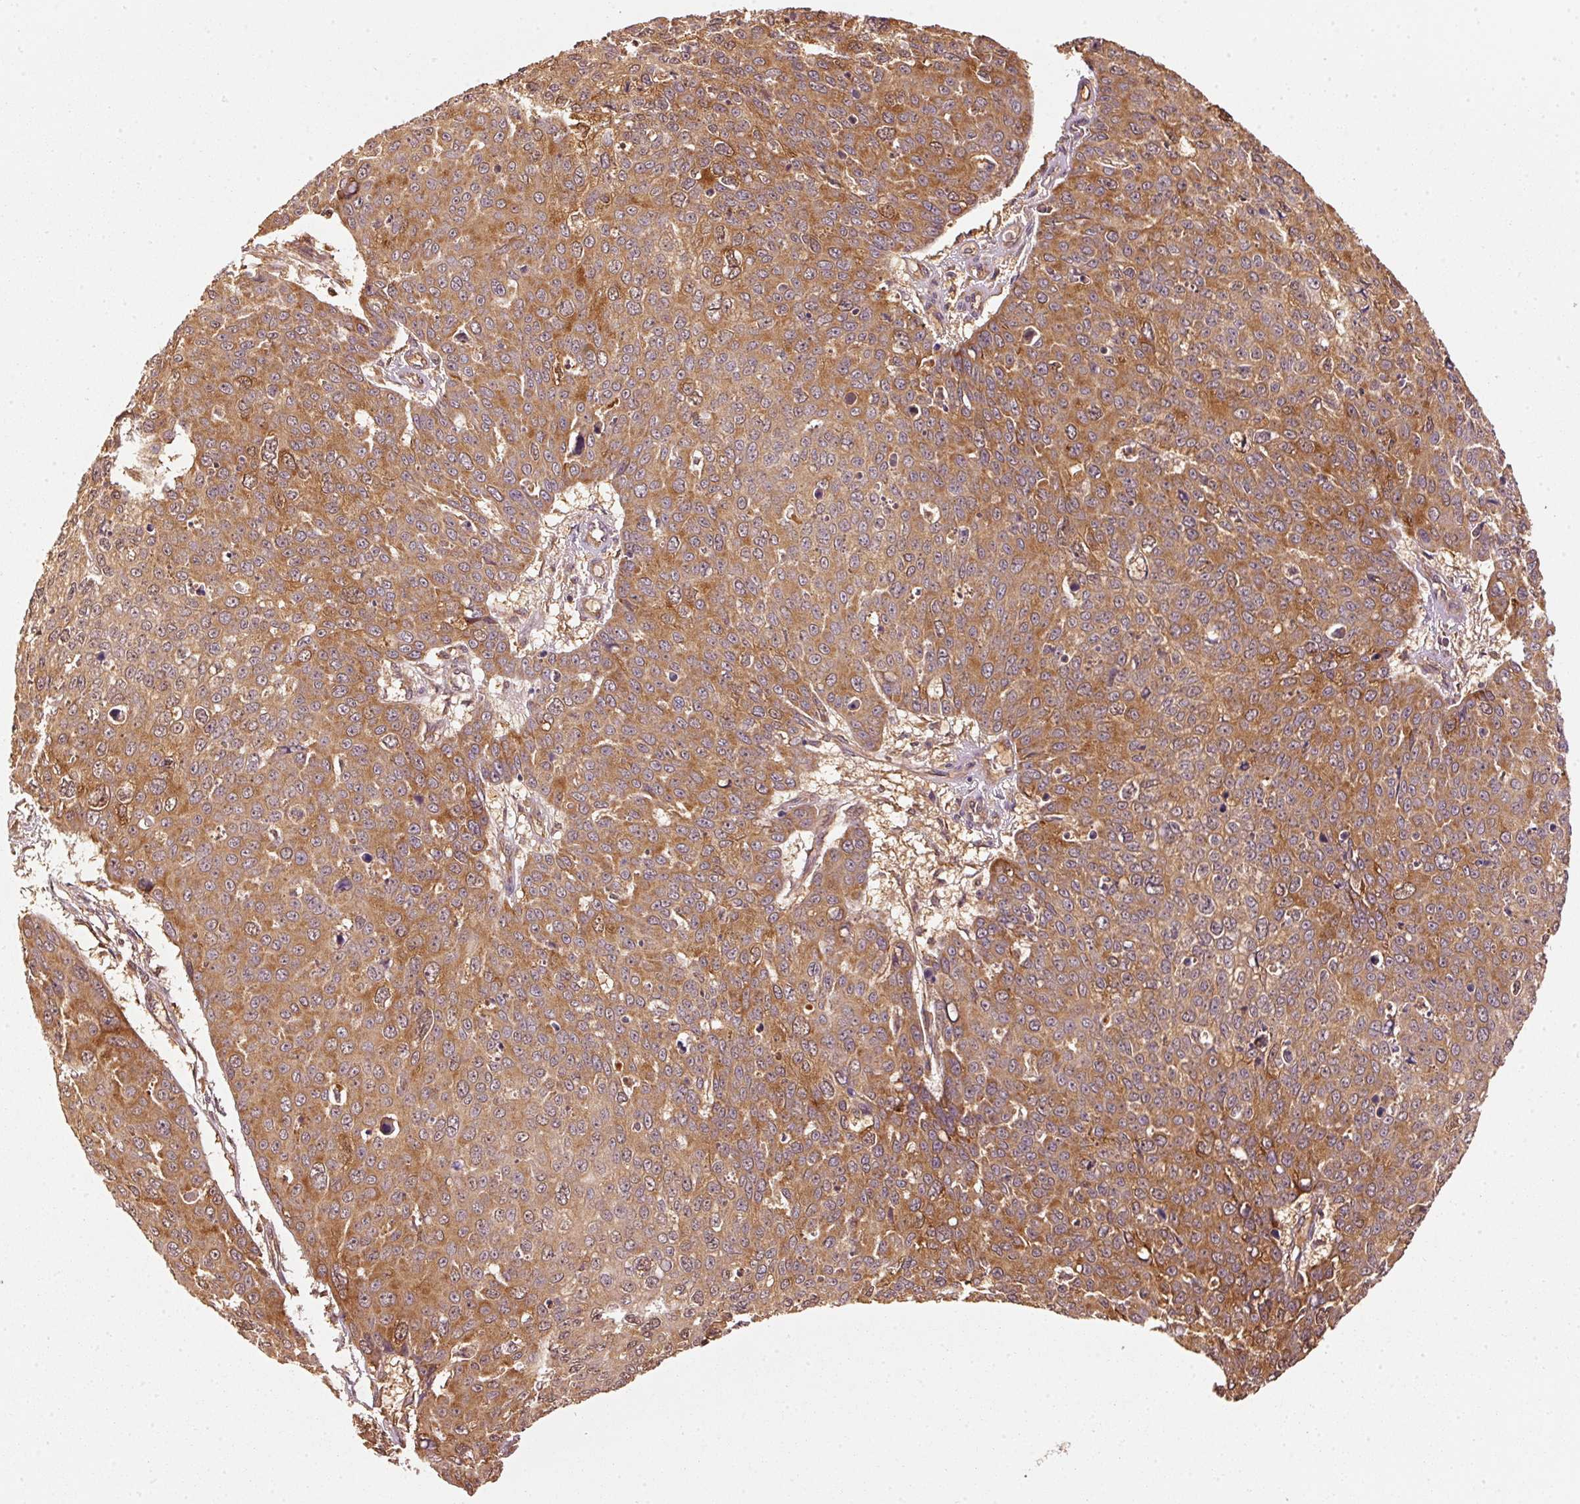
{"staining": {"intensity": "moderate", "quantity": ">75%", "location": "cytoplasmic/membranous"}, "tissue": "skin cancer", "cell_type": "Tumor cells", "image_type": "cancer", "snomed": [{"axis": "morphology", "description": "Squamous cell carcinoma, NOS"}, {"axis": "topography", "description": "Skin"}], "caption": "The histopathology image demonstrates staining of skin squamous cell carcinoma, revealing moderate cytoplasmic/membranous protein positivity (brown color) within tumor cells.", "gene": "STAU1", "patient": {"sex": "male", "age": 71}}